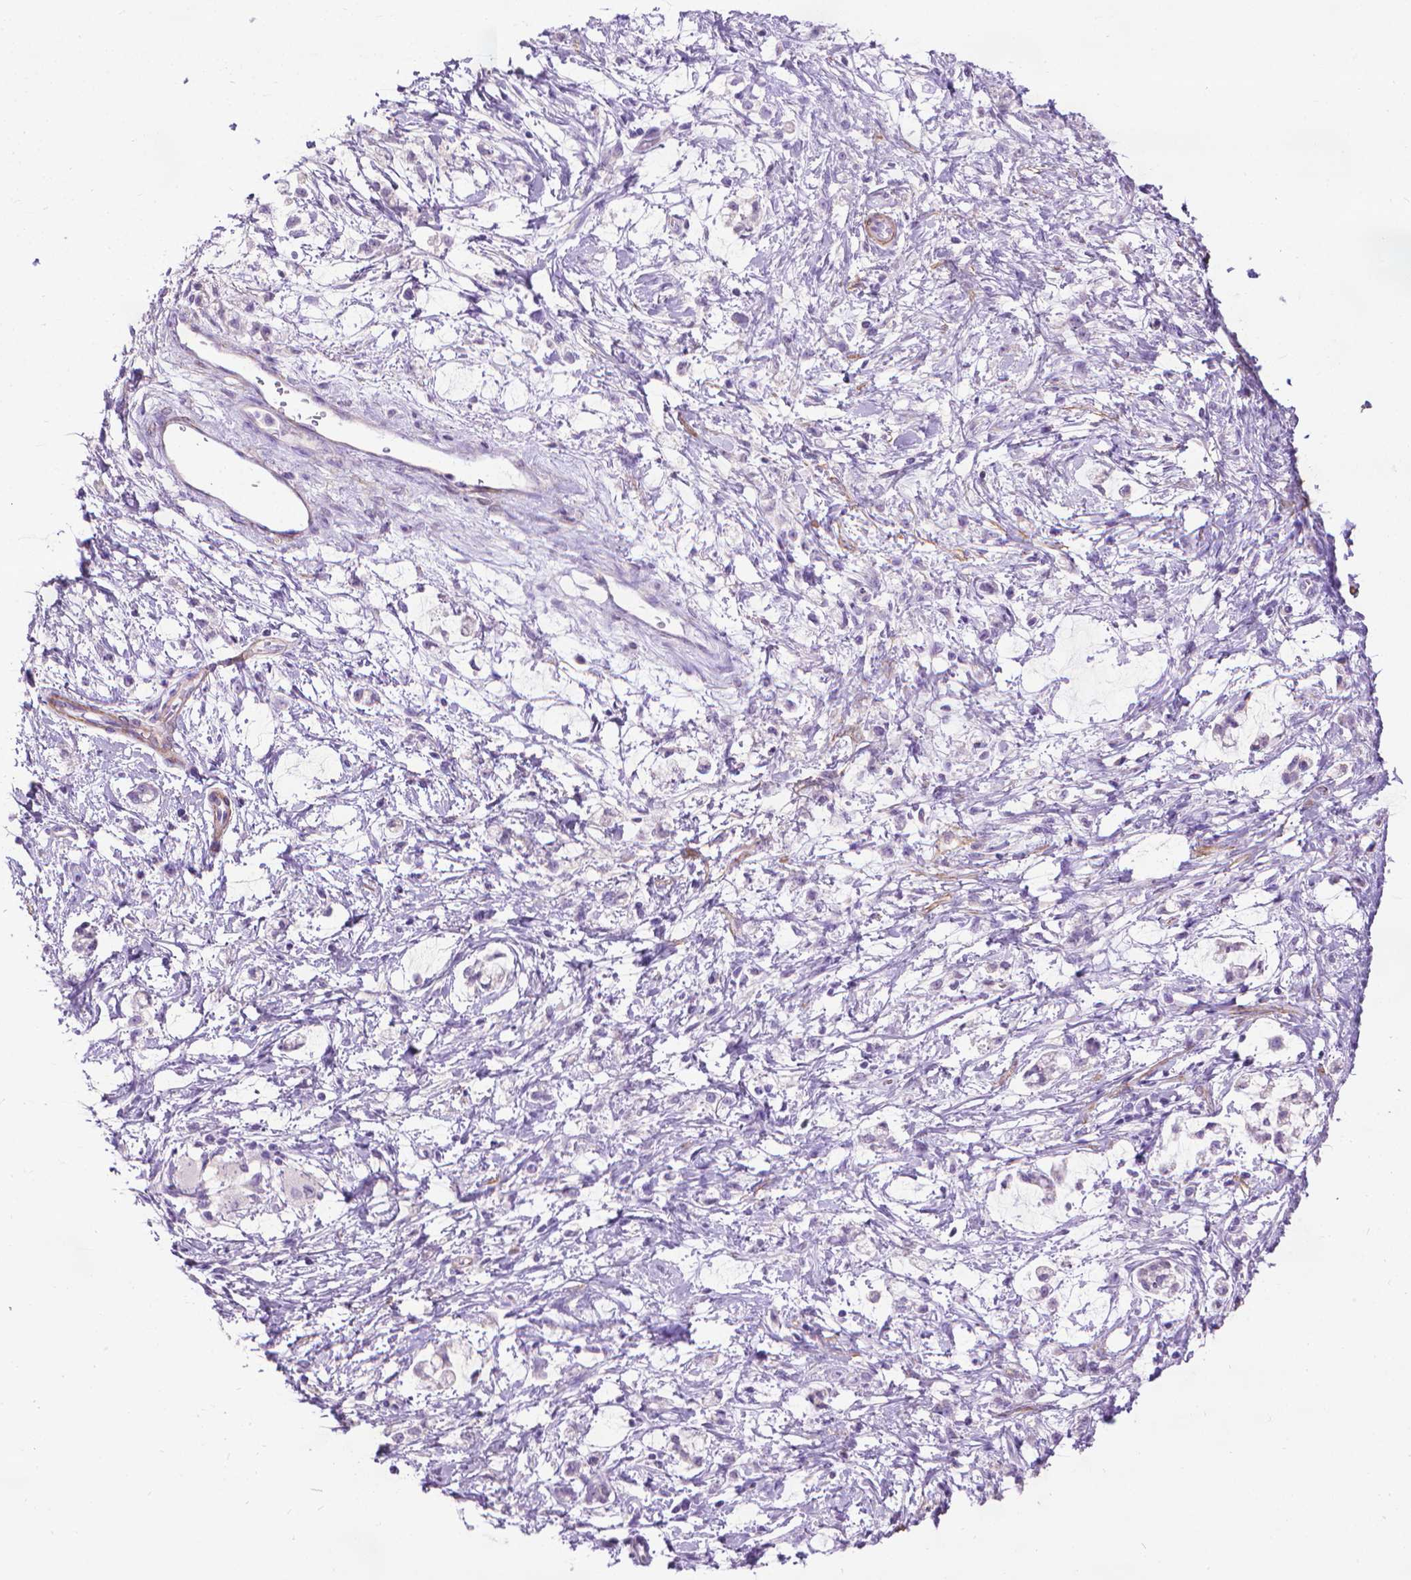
{"staining": {"intensity": "negative", "quantity": "none", "location": "none"}, "tissue": "stomach cancer", "cell_type": "Tumor cells", "image_type": "cancer", "snomed": [{"axis": "morphology", "description": "Adenocarcinoma, NOS"}, {"axis": "topography", "description": "Stomach"}], "caption": "Adenocarcinoma (stomach) was stained to show a protein in brown. There is no significant expression in tumor cells.", "gene": "AQP10", "patient": {"sex": "female", "age": 60}}